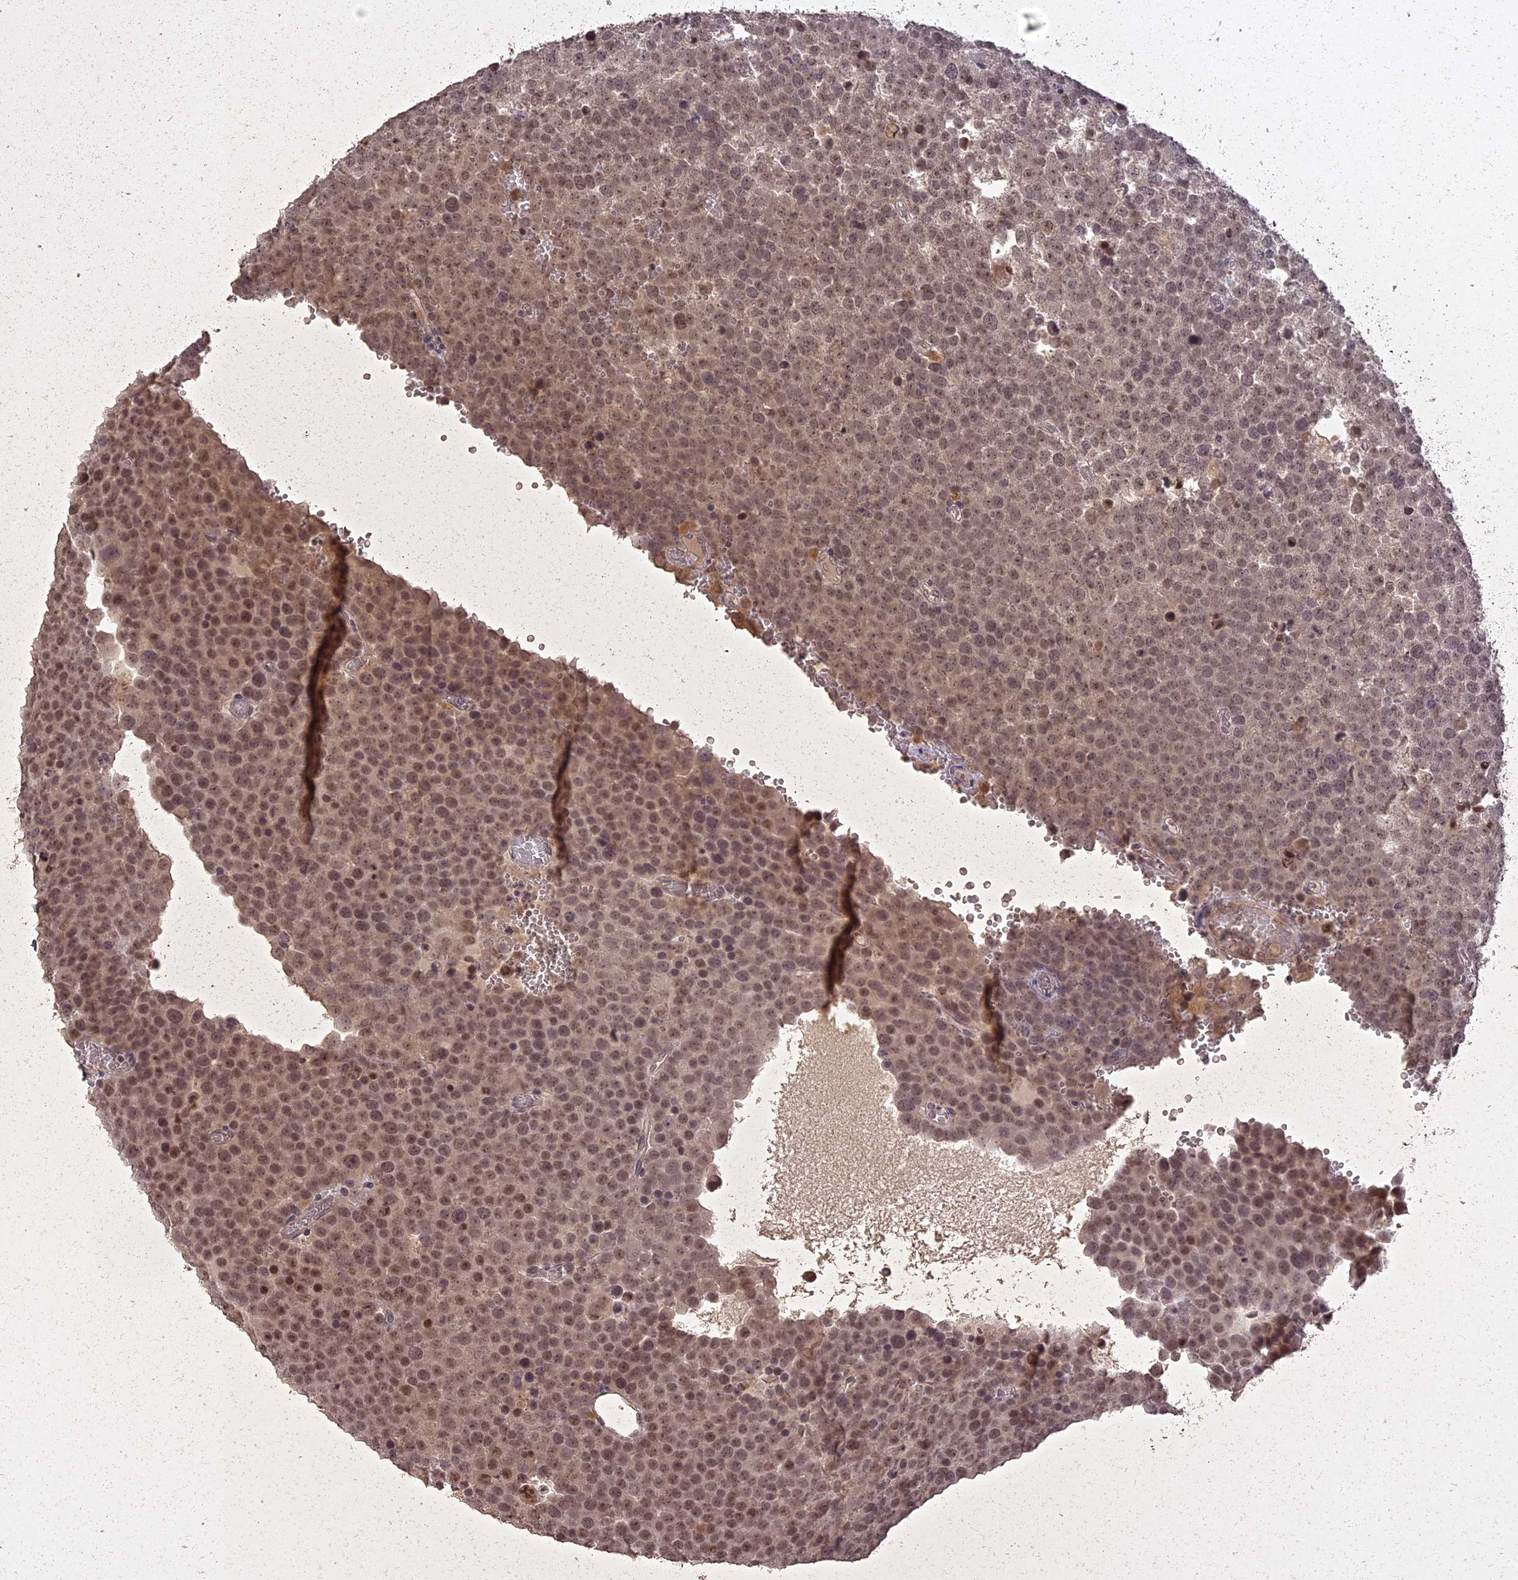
{"staining": {"intensity": "moderate", "quantity": ">75%", "location": "nuclear"}, "tissue": "testis cancer", "cell_type": "Tumor cells", "image_type": "cancer", "snomed": [{"axis": "morphology", "description": "Seminoma, NOS"}, {"axis": "topography", "description": "Testis"}], "caption": "The image displays immunohistochemical staining of testis cancer. There is moderate nuclear expression is identified in about >75% of tumor cells.", "gene": "LIN37", "patient": {"sex": "male", "age": 71}}